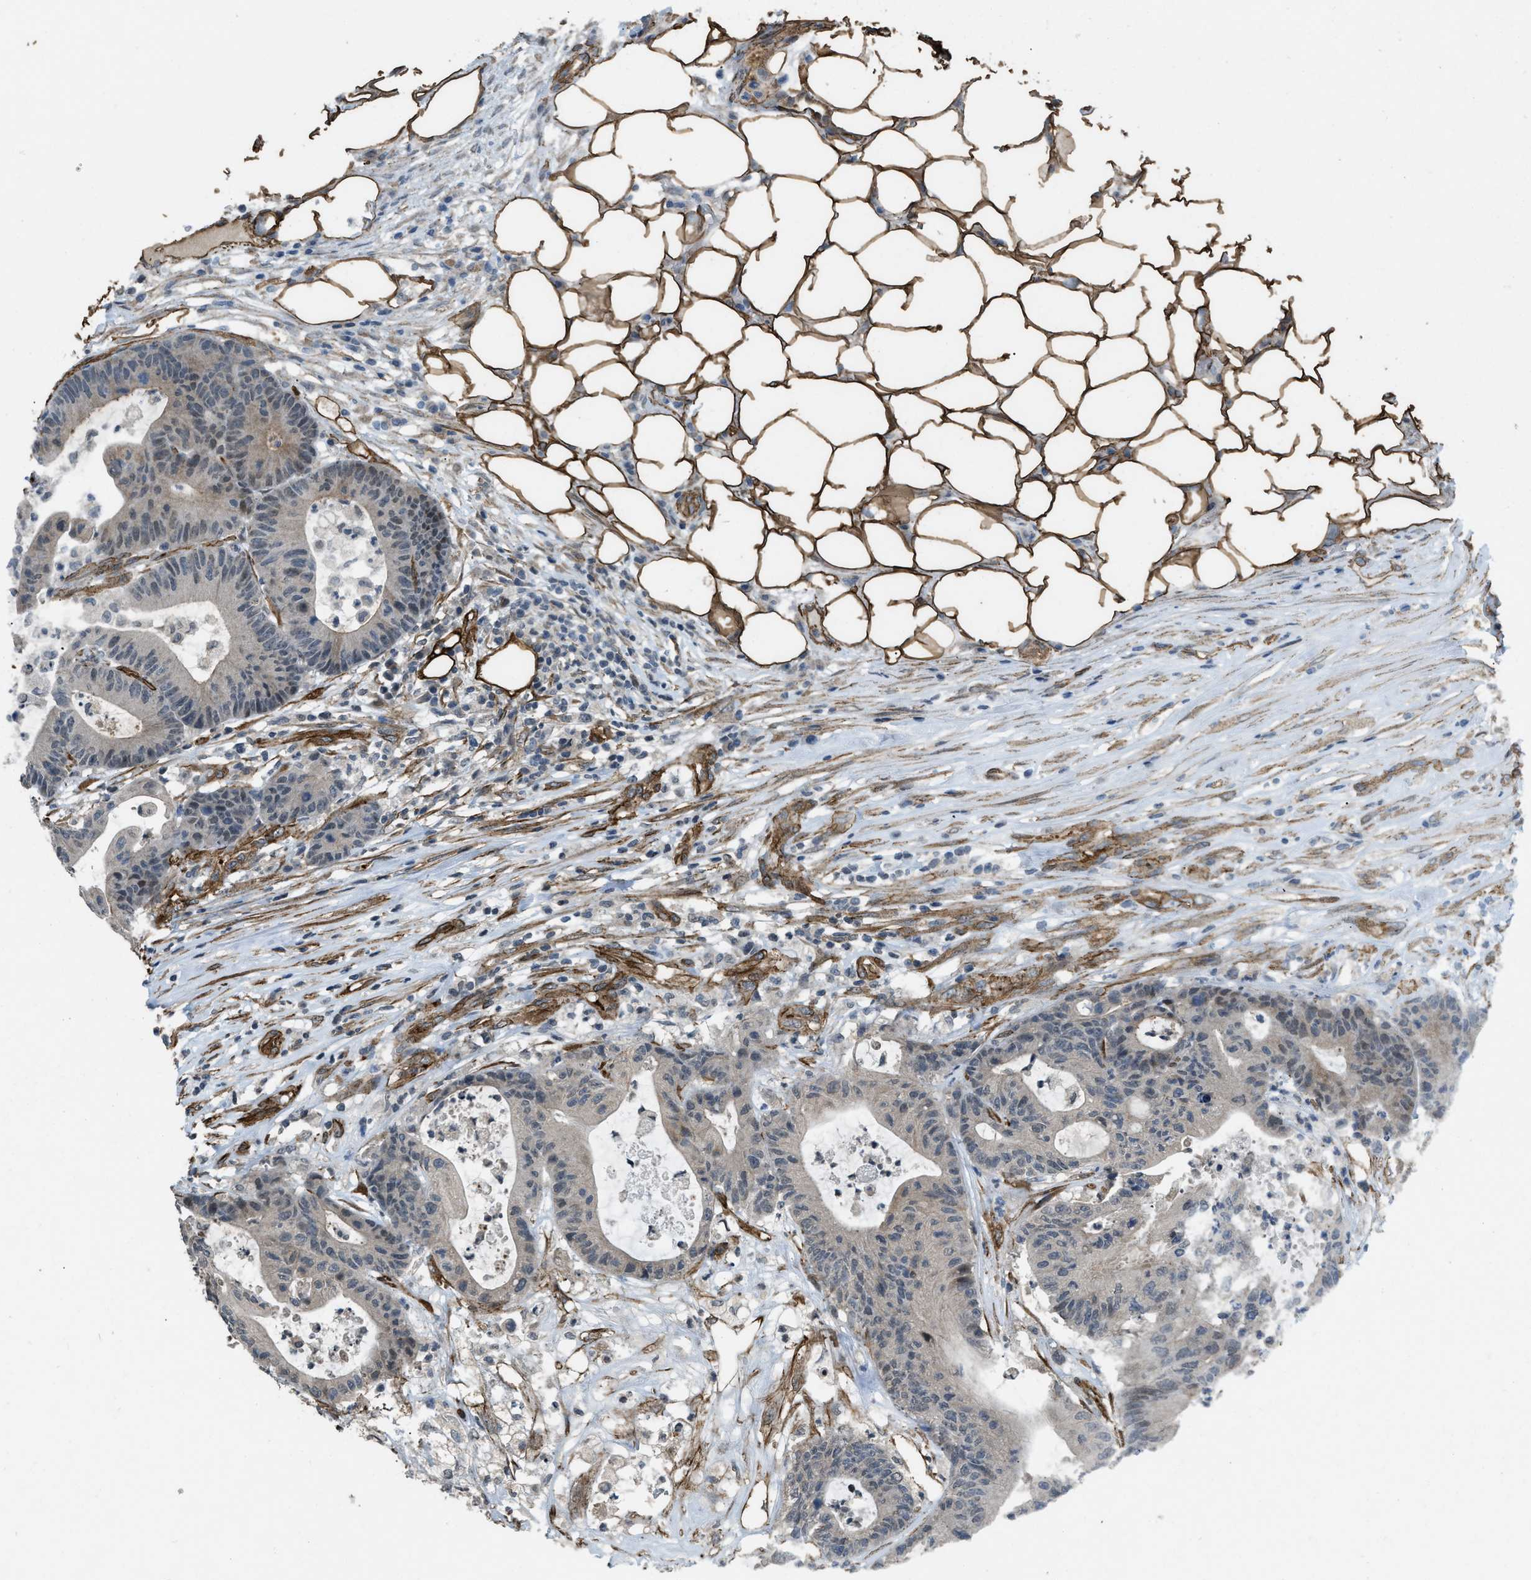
{"staining": {"intensity": "weak", "quantity": "25%-75%", "location": "cytoplasmic/membranous"}, "tissue": "colorectal cancer", "cell_type": "Tumor cells", "image_type": "cancer", "snomed": [{"axis": "morphology", "description": "Adenocarcinoma, NOS"}, {"axis": "topography", "description": "Colon"}], "caption": "There is low levels of weak cytoplasmic/membranous expression in tumor cells of colorectal cancer, as demonstrated by immunohistochemical staining (brown color).", "gene": "NMB", "patient": {"sex": "female", "age": 84}}